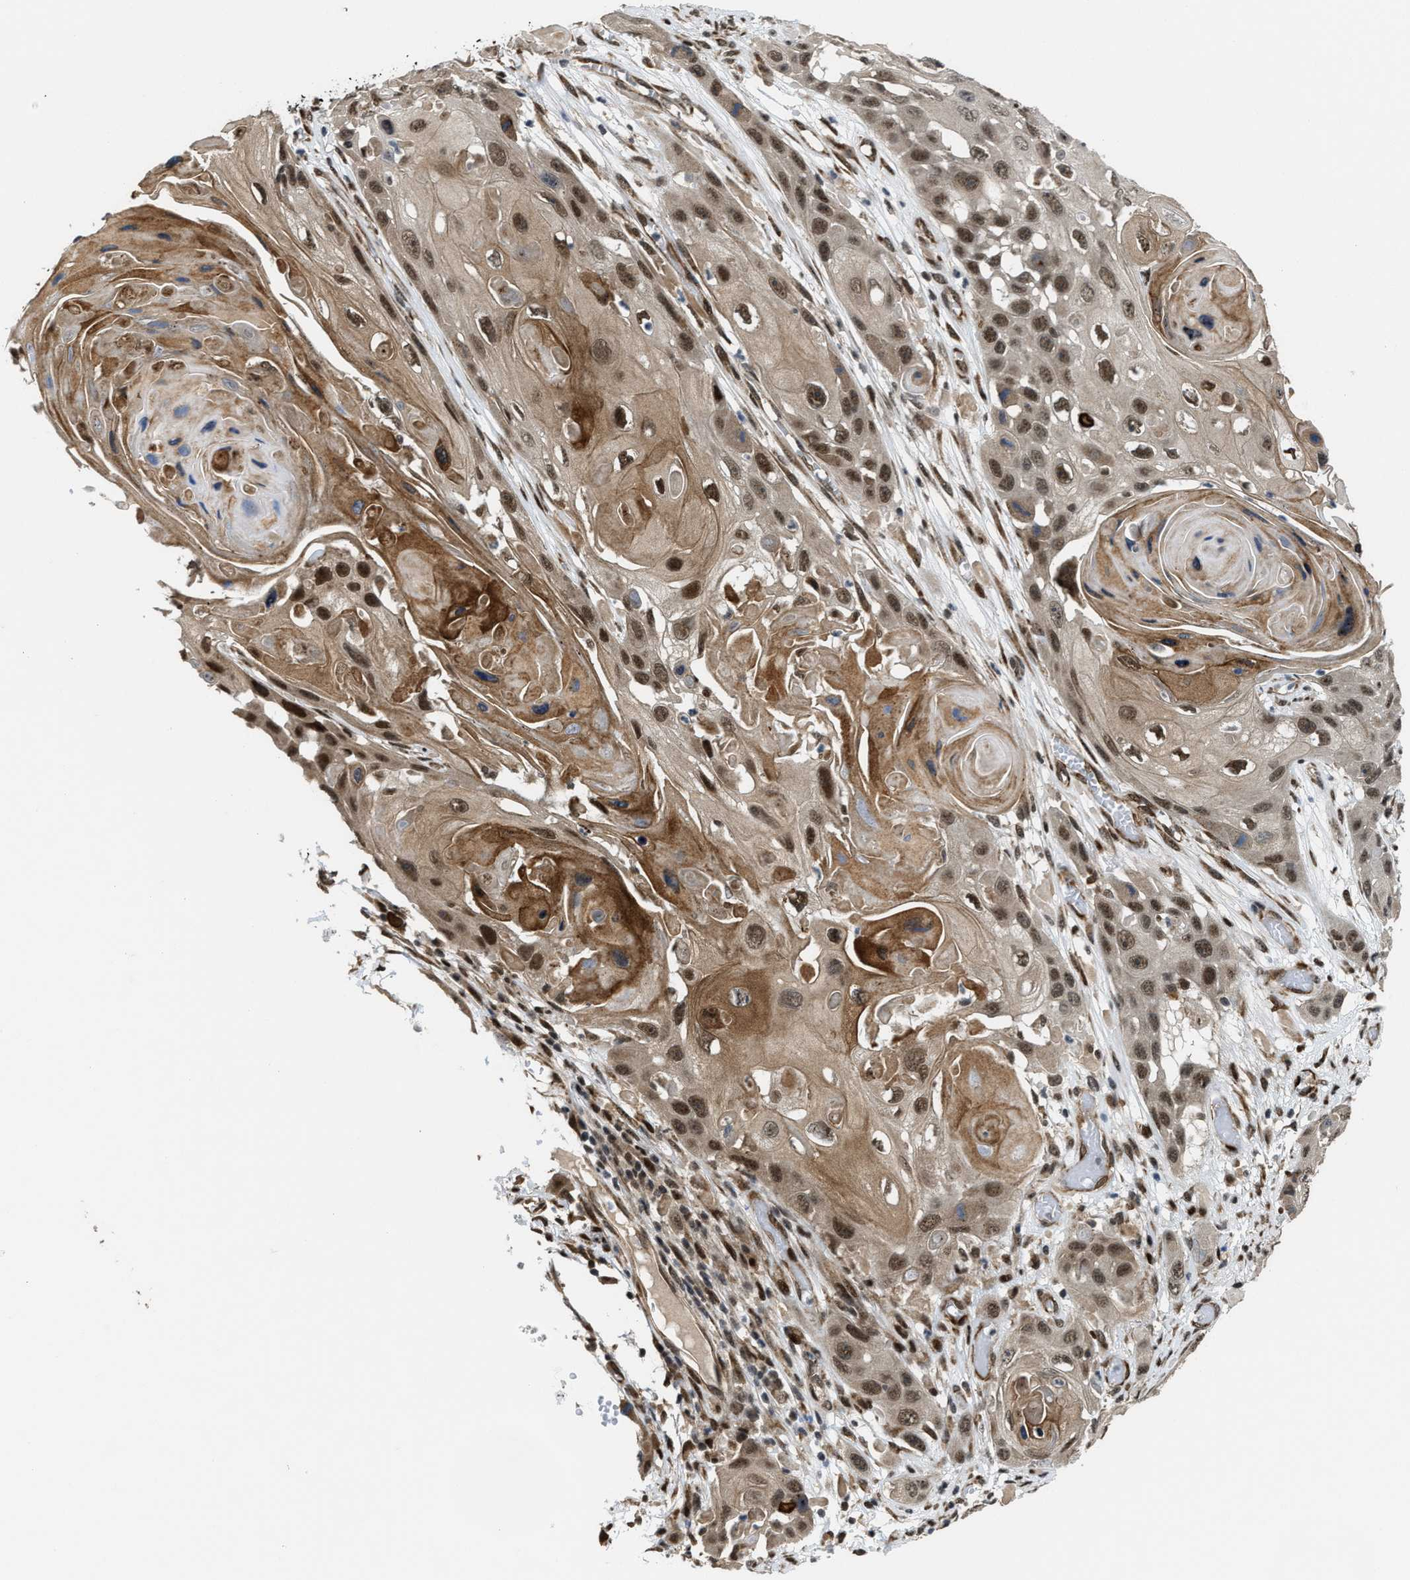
{"staining": {"intensity": "strong", "quantity": ">75%", "location": "cytoplasmic/membranous,nuclear"}, "tissue": "skin cancer", "cell_type": "Tumor cells", "image_type": "cancer", "snomed": [{"axis": "morphology", "description": "Squamous cell carcinoma, NOS"}, {"axis": "topography", "description": "Skin"}], "caption": "Immunohistochemistry micrograph of squamous cell carcinoma (skin) stained for a protein (brown), which displays high levels of strong cytoplasmic/membranous and nuclear positivity in approximately >75% of tumor cells.", "gene": "ZNF250", "patient": {"sex": "male", "age": 55}}